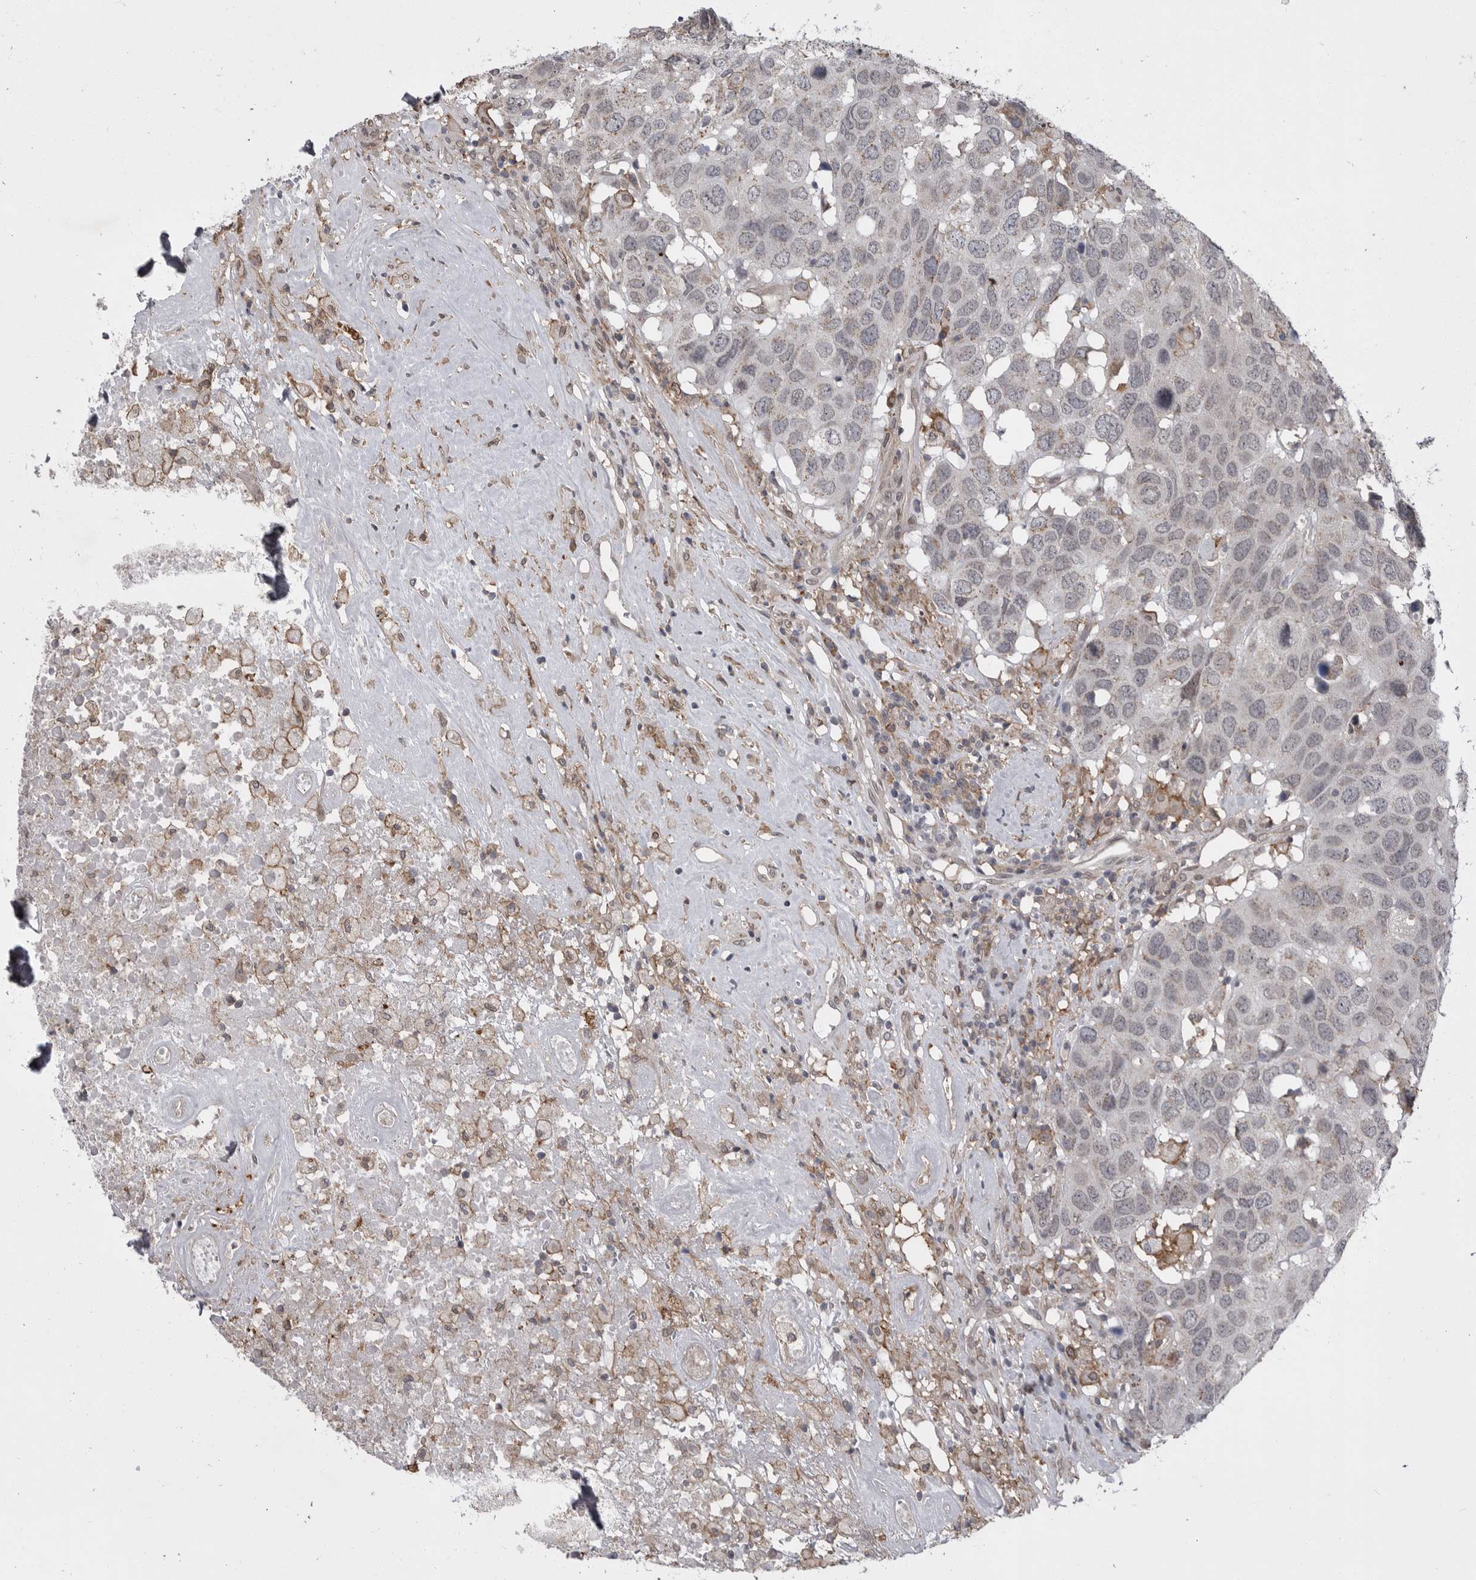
{"staining": {"intensity": "negative", "quantity": "none", "location": "none"}, "tissue": "head and neck cancer", "cell_type": "Tumor cells", "image_type": "cancer", "snomed": [{"axis": "morphology", "description": "Squamous cell carcinoma, NOS"}, {"axis": "topography", "description": "Head-Neck"}], "caption": "Tumor cells show no significant protein staining in head and neck cancer.", "gene": "ABL1", "patient": {"sex": "male", "age": 66}}